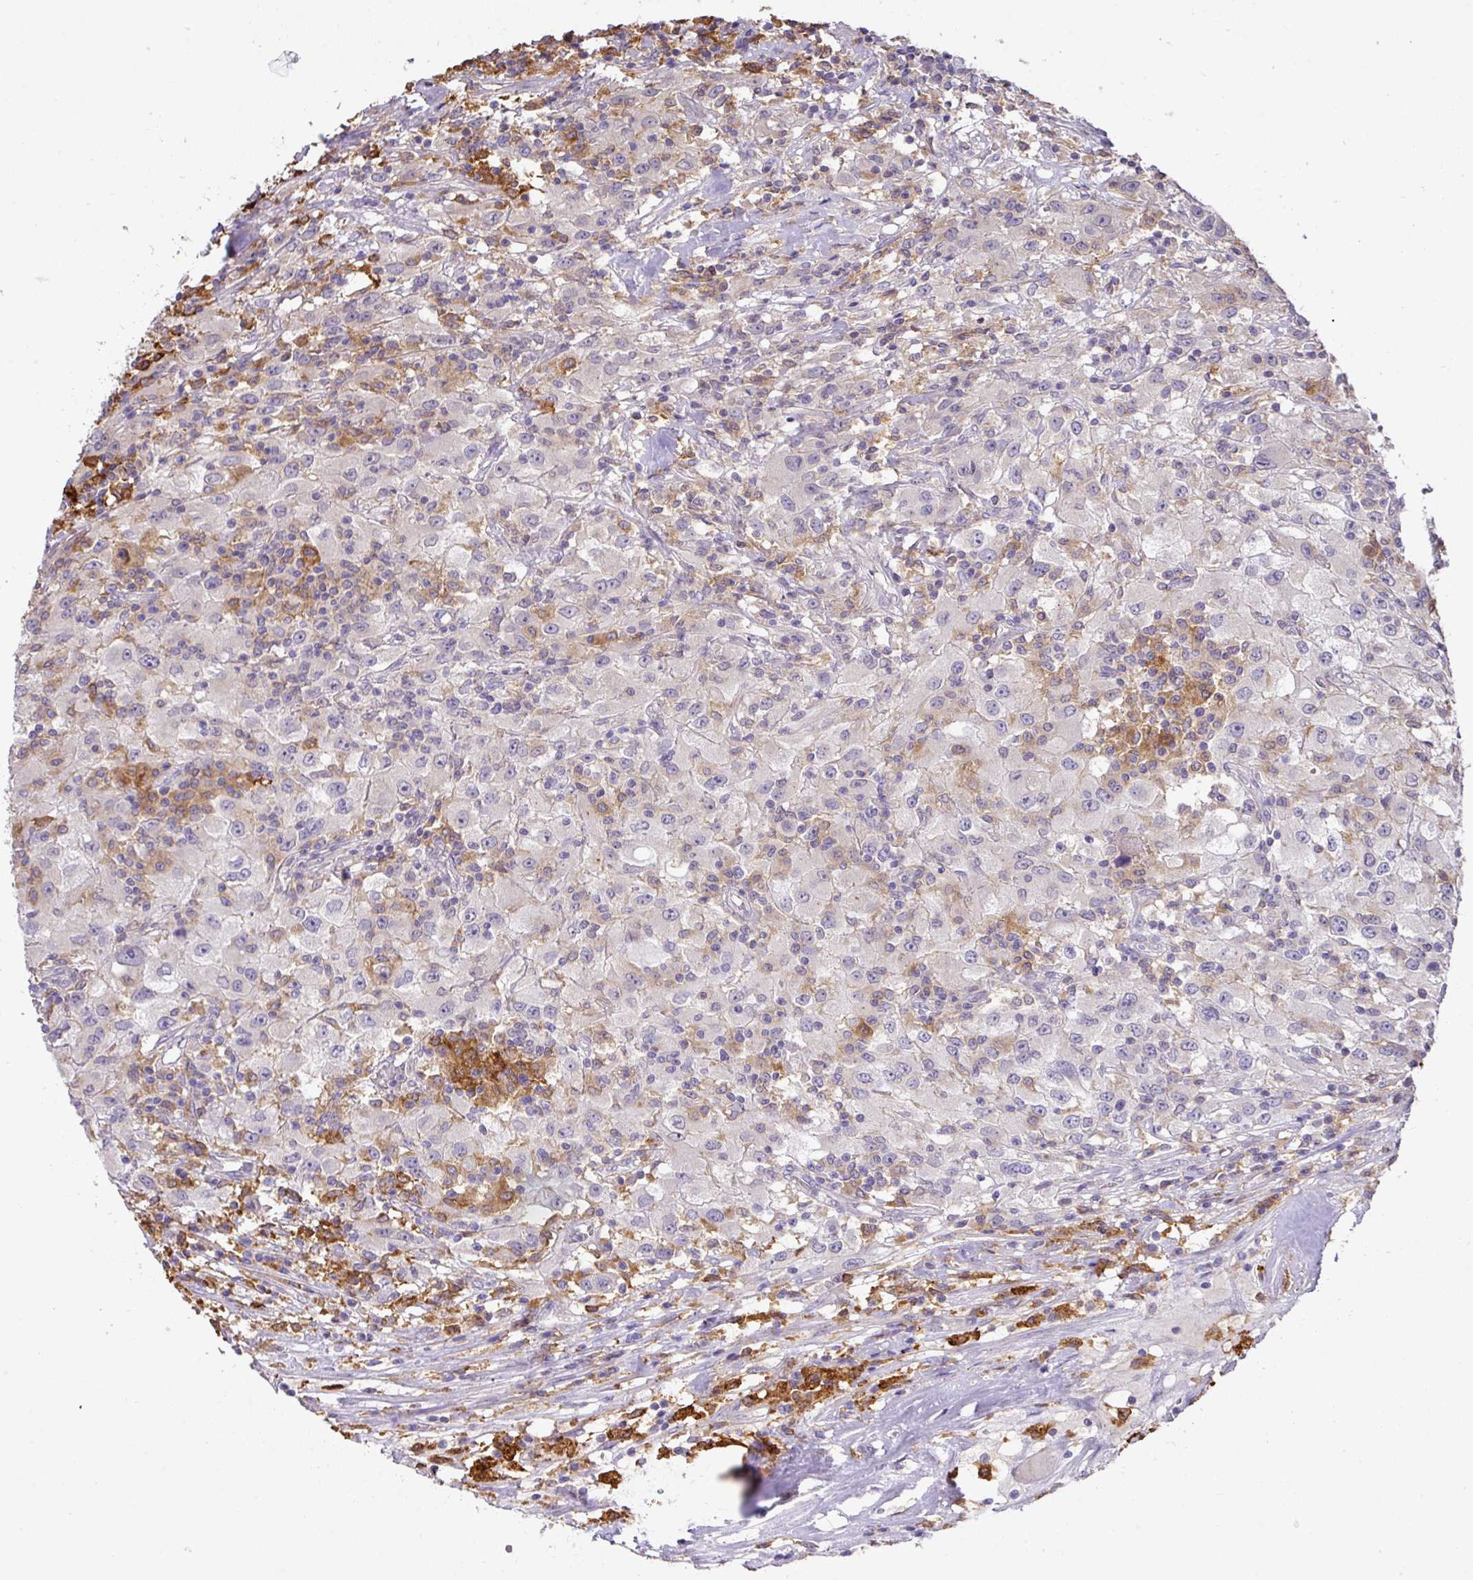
{"staining": {"intensity": "strong", "quantity": "<25%", "location": "cytoplasmic/membranous"}, "tissue": "renal cancer", "cell_type": "Tumor cells", "image_type": "cancer", "snomed": [{"axis": "morphology", "description": "Adenocarcinoma, NOS"}, {"axis": "topography", "description": "Kidney"}], "caption": "Brown immunohistochemical staining in renal cancer demonstrates strong cytoplasmic/membranous expression in about <25% of tumor cells.", "gene": "GCNT7", "patient": {"sex": "female", "age": 67}}